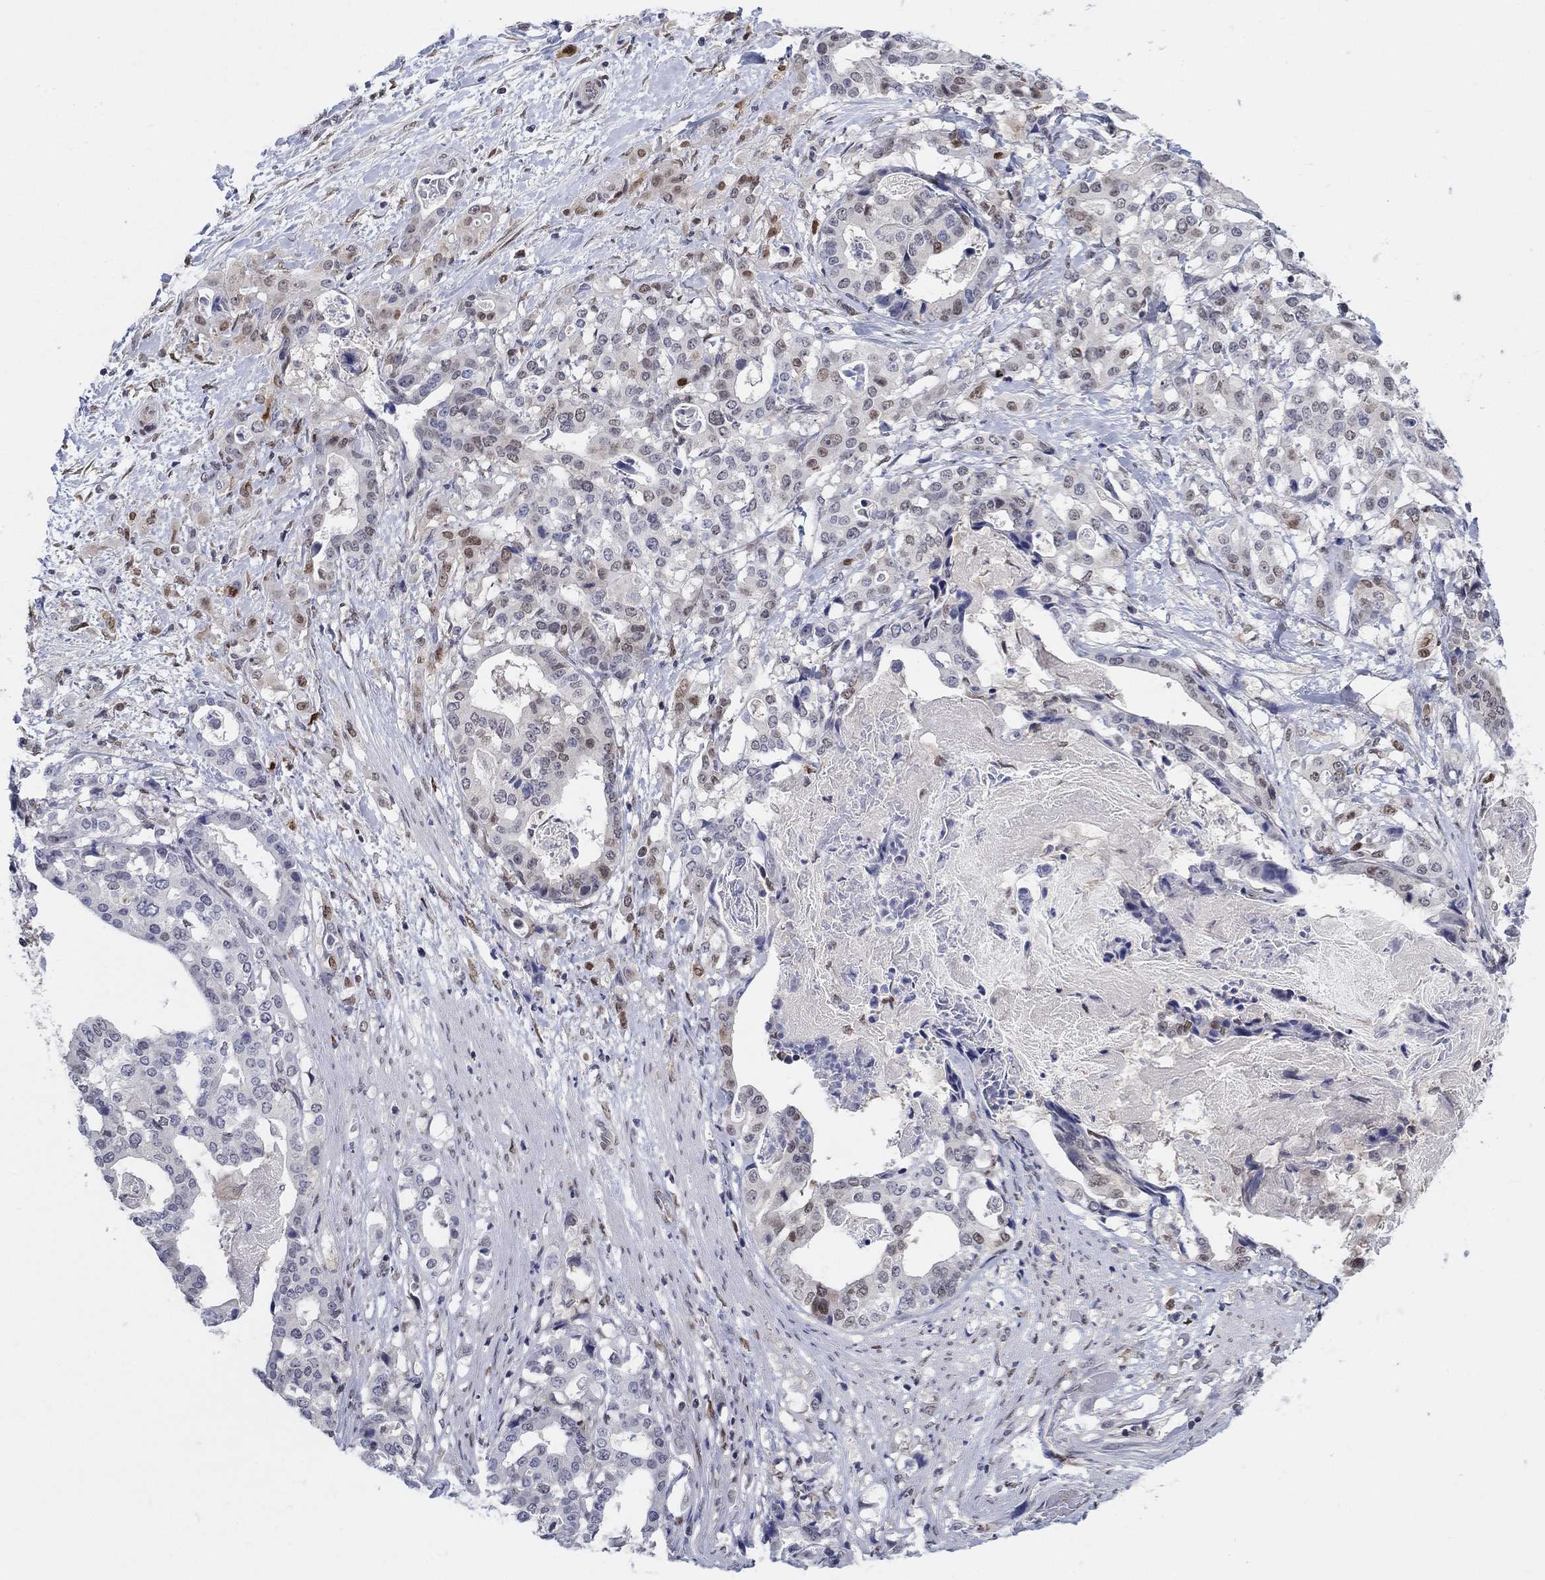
{"staining": {"intensity": "negative", "quantity": "none", "location": "none"}, "tissue": "stomach cancer", "cell_type": "Tumor cells", "image_type": "cancer", "snomed": [{"axis": "morphology", "description": "Adenocarcinoma, NOS"}, {"axis": "topography", "description": "Stomach"}], "caption": "The histopathology image demonstrates no staining of tumor cells in adenocarcinoma (stomach).", "gene": "CENPE", "patient": {"sex": "male", "age": 48}}